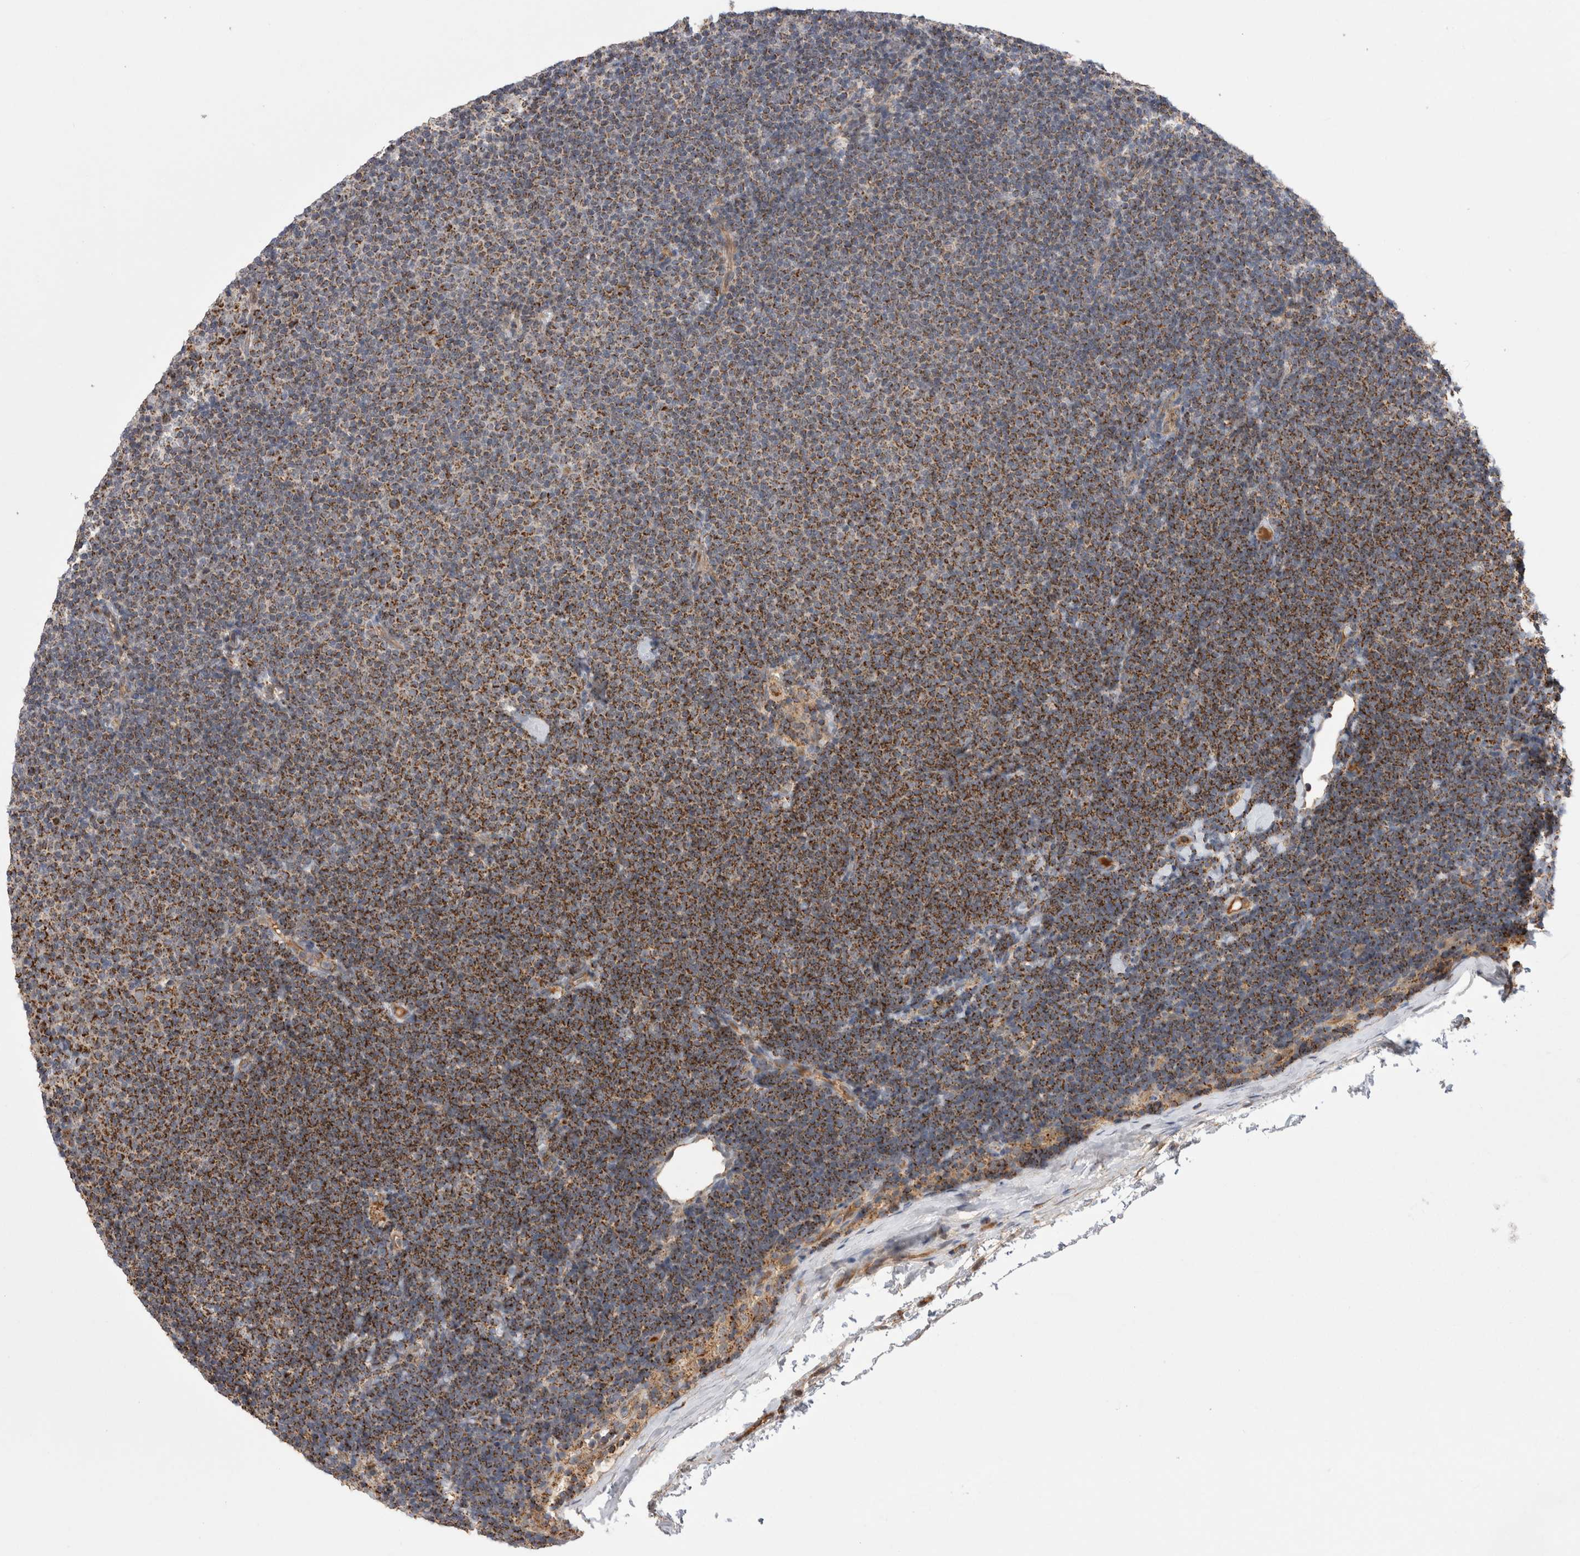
{"staining": {"intensity": "strong", "quantity": ">75%", "location": "cytoplasmic/membranous"}, "tissue": "lymphoma", "cell_type": "Tumor cells", "image_type": "cancer", "snomed": [{"axis": "morphology", "description": "Malignant lymphoma, non-Hodgkin's type, Low grade"}, {"axis": "topography", "description": "Lymph node"}], "caption": "Lymphoma stained with DAB IHC demonstrates high levels of strong cytoplasmic/membranous staining in approximately >75% of tumor cells. (Stains: DAB in brown, nuclei in blue, Microscopy: brightfield microscopy at high magnification).", "gene": "DARS2", "patient": {"sex": "female", "age": 53}}